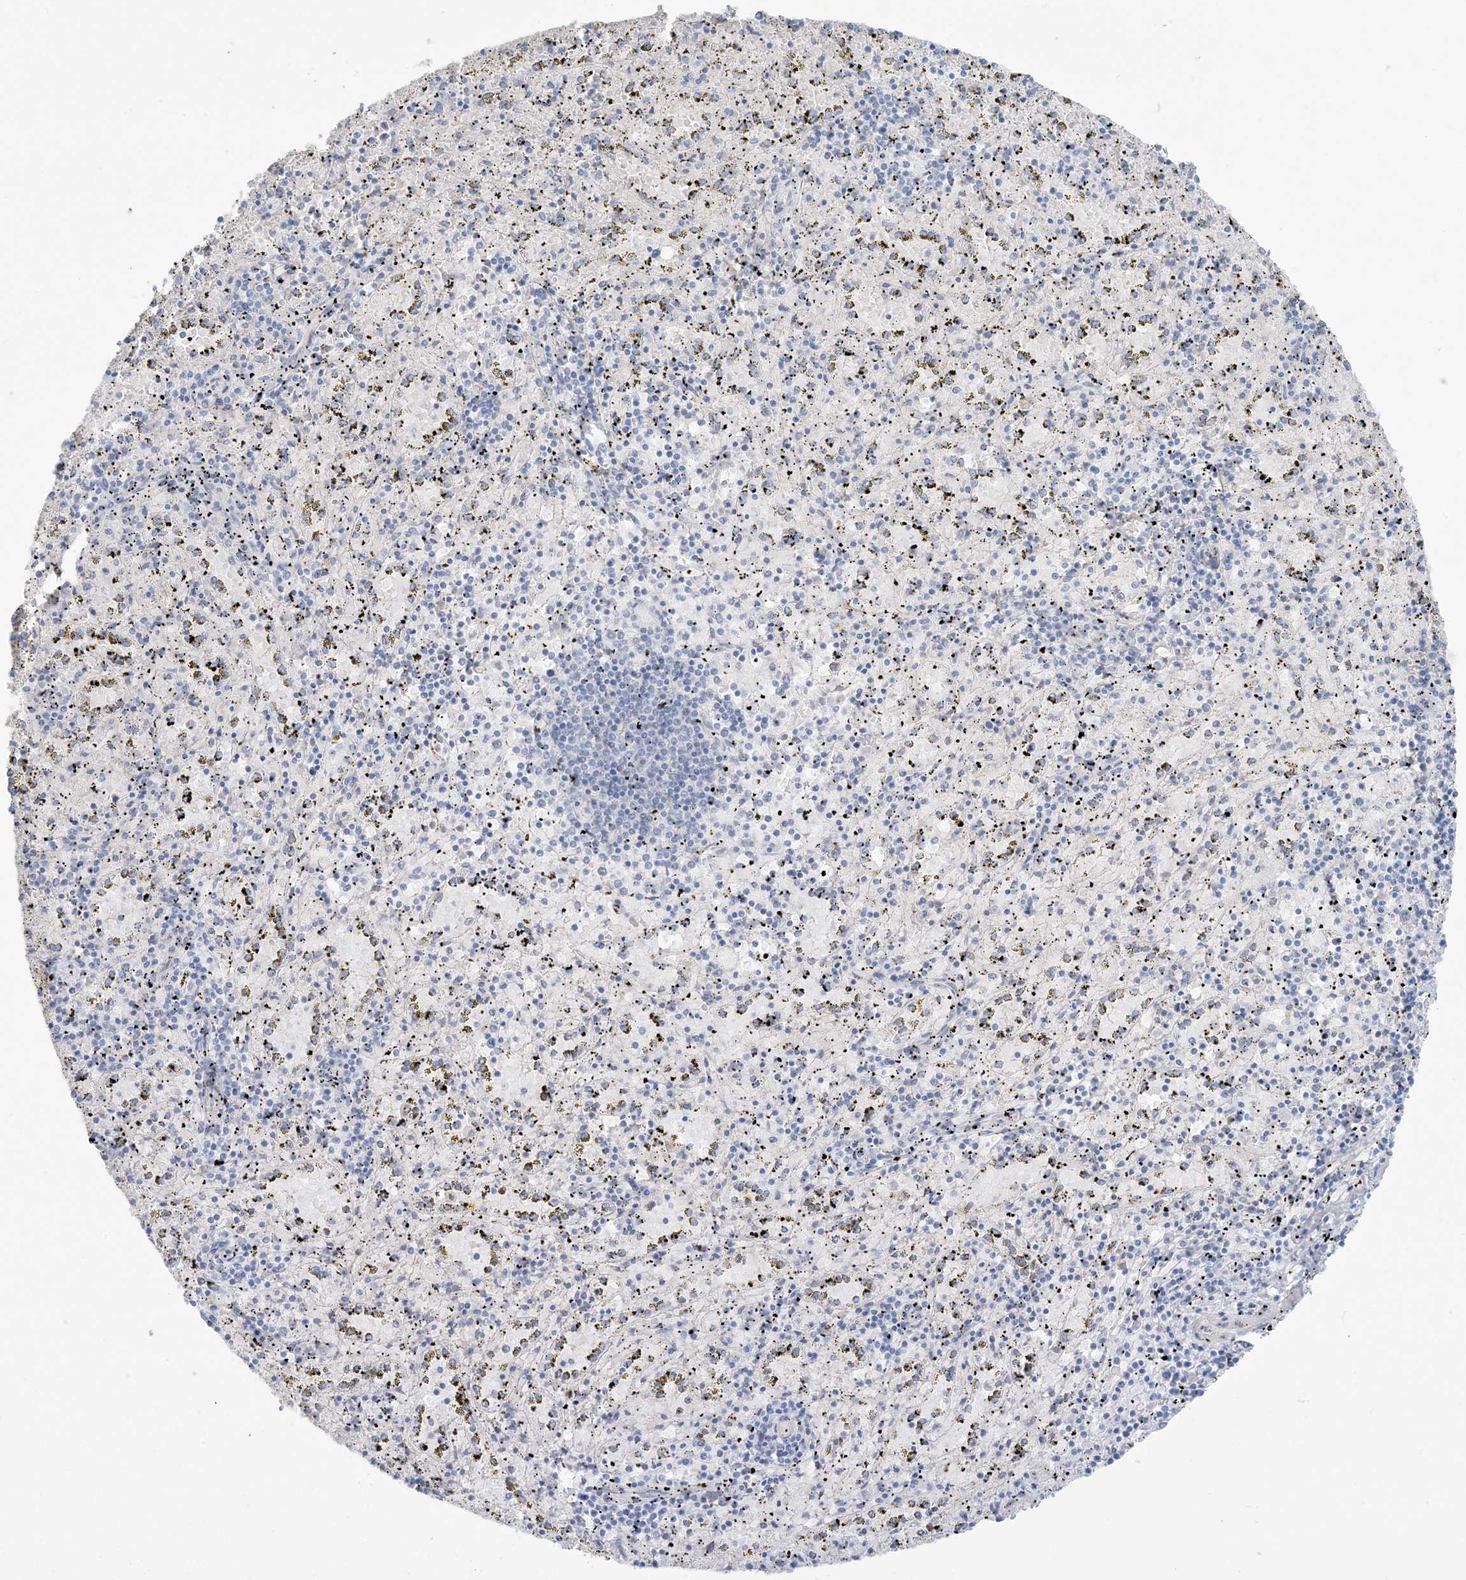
{"staining": {"intensity": "negative", "quantity": "none", "location": "none"}, "tissue": "spleen", "cell_type": "Cells in red pulp", "image_type": "normal", "snomed": [{"axis": "morphology", "description": "Normal tissue, NOS"}, {"axis": "topography", "description": "Spleen"}], "caption": "Immunohistochemistry (IHC) of unremarkable human spleen displays no staining in cells in red pulp.", "gene": "AGXT", "patient": {"sex": "male", "age": 11}}